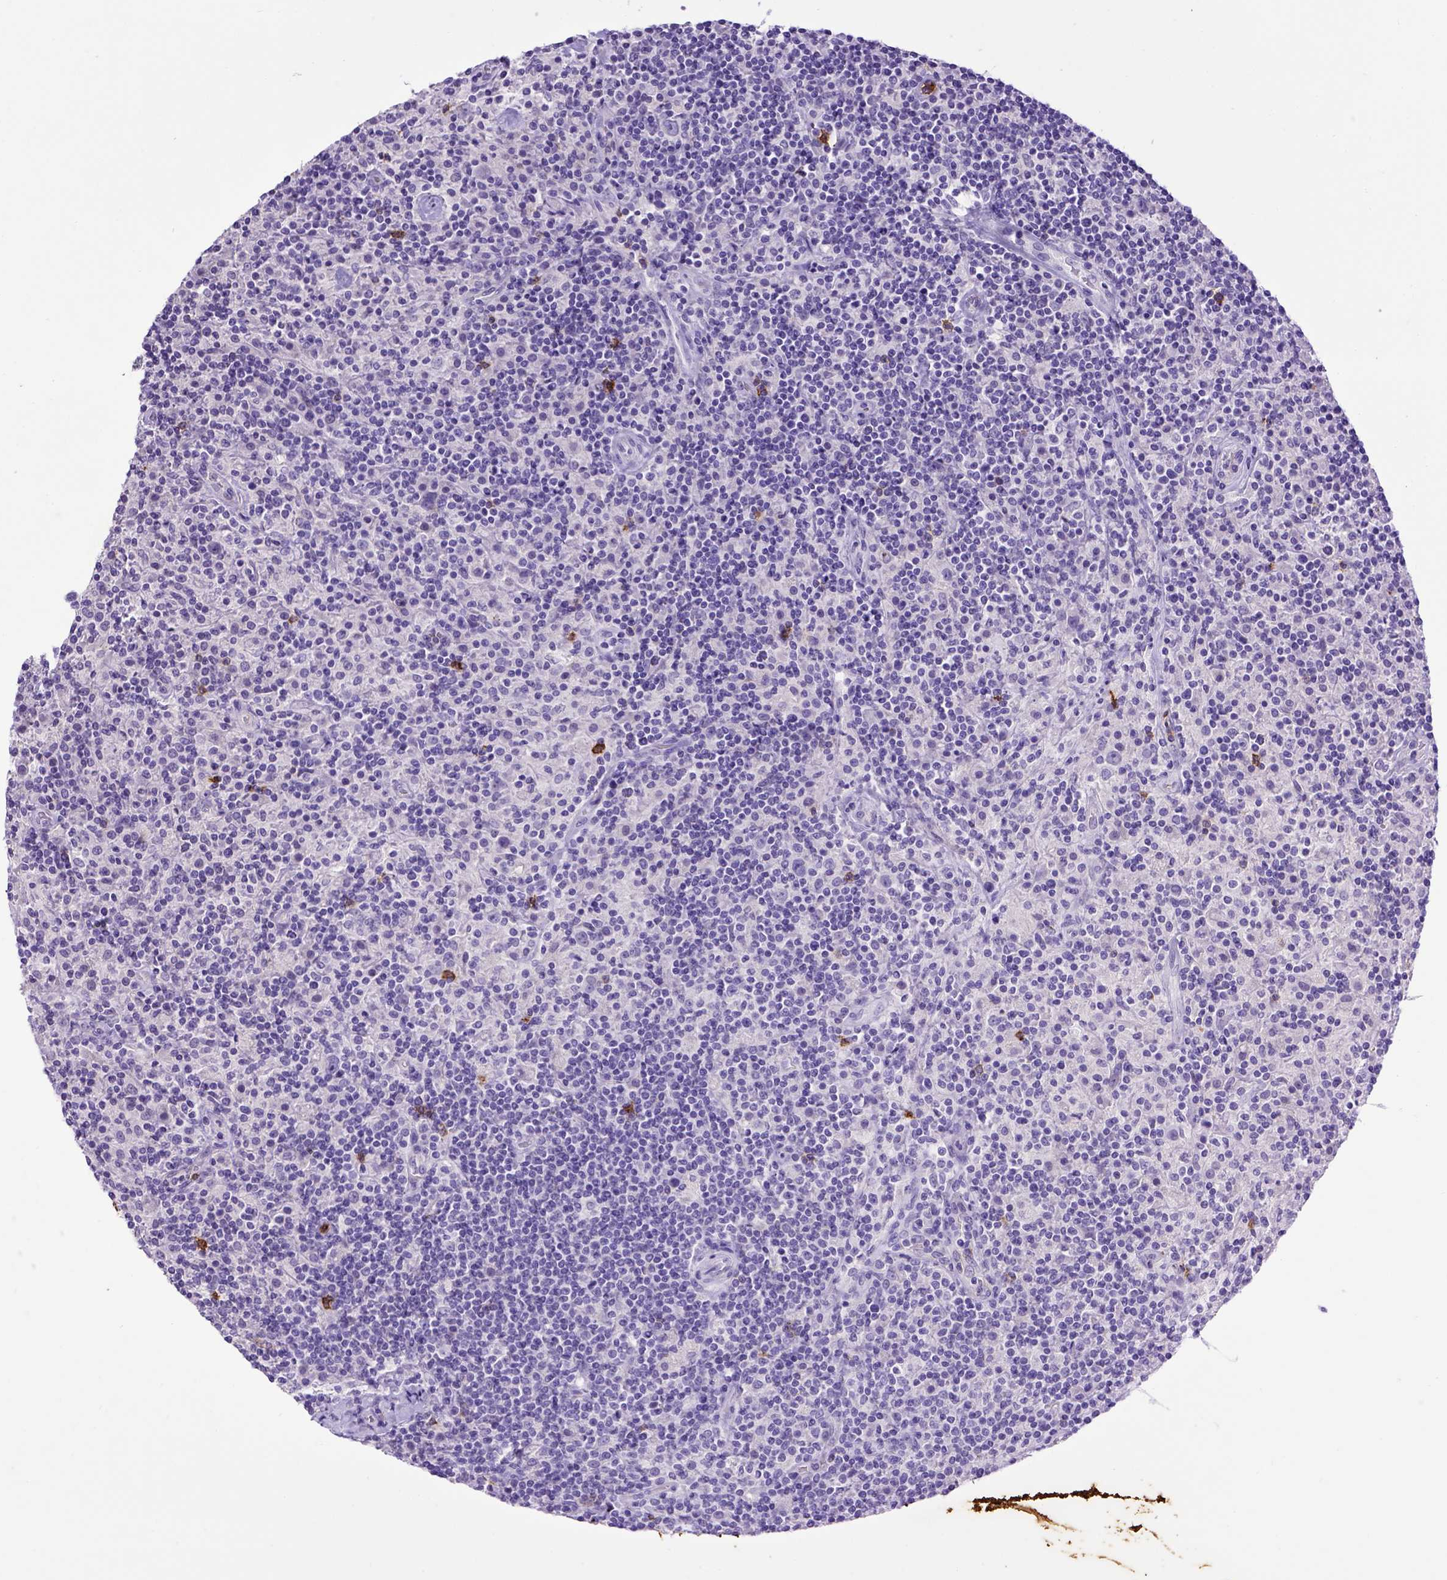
{"staining": {"intensity": "negative", "quantity": "none", "location": "none"}, "tissue": "lymphoma", "cell_type": "Tumor cells", "image_type": "cancer", "snomed": [{"axis": "morphology", "description": "Hodgkin's disease, NOS"}, {"axis": "topography", "description": "Lymph node"}], "caption": "Tumor cells are negative for protein expression in human Hodgkin's disease. The staining was performed using DAB (3,3'-diaminobenzidine) to visualize the protein expression in brown, while the nuclei were stained in blue with hematoxylin (Magnification: 20x).", "gene": "B3GAT1", "patient": {"sex": "male", "age": 70}}